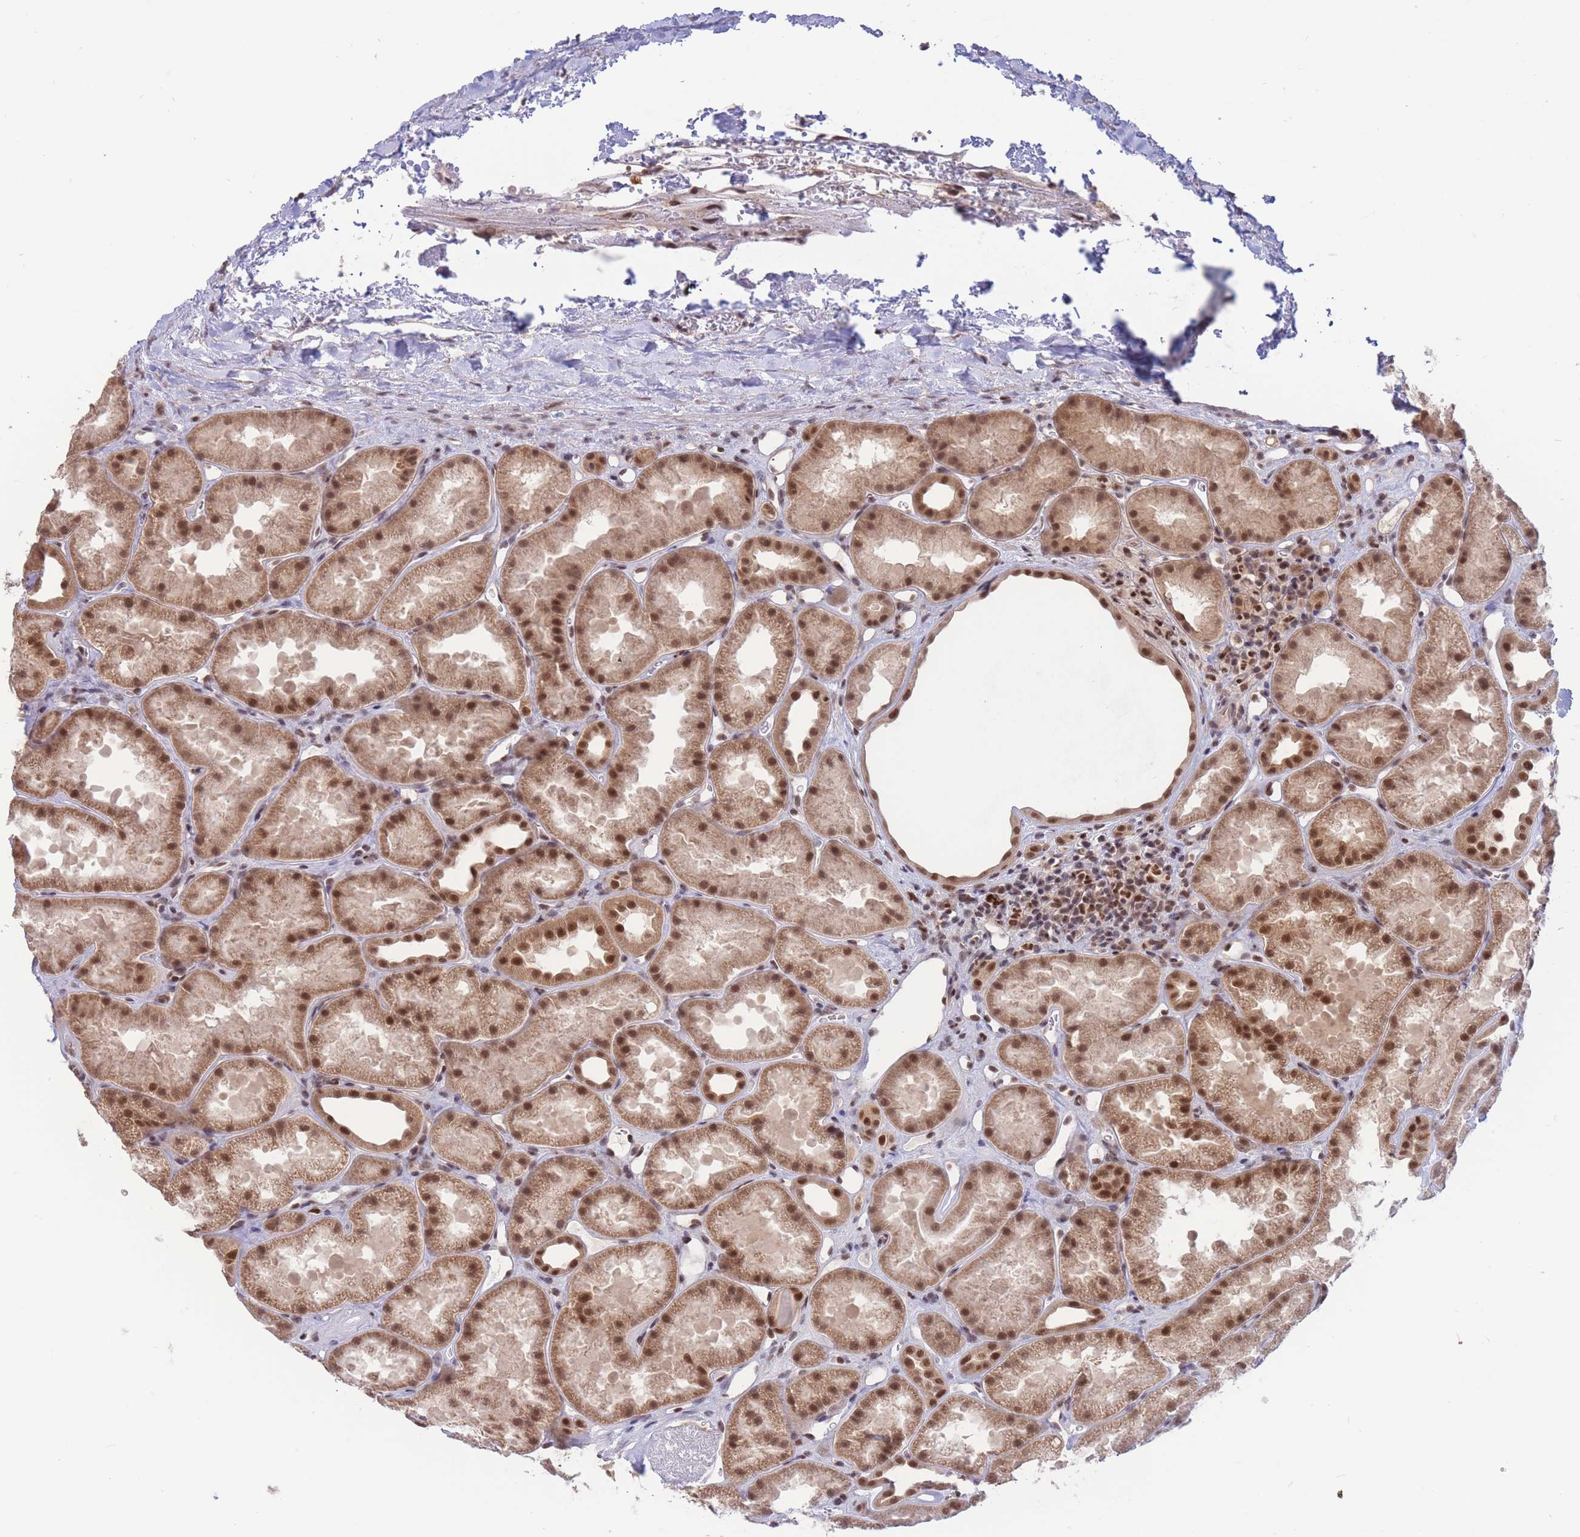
{"staining": {"intensity": "moderate", "quantity": ">75%", "location": "nuclear"}, "tissue": "kidney", "cell_type": "Cells in glomeruli", "image_type": "normal", "snomed": [{"axis": "morphology", "description": "Normal tissue, NOS"}, {"axis": "topography", "description": "Kidney"}], "caption": "Kidney was stained to show a protein in brown. There is medium levels of moderate nuclear staining in about >75% of cells in glomeruli. (brown staining indicates protein expression, while blue staining denotes nuclei).", "gene": "SMAD9", "patient": {"sex": "male", "age": 61}}